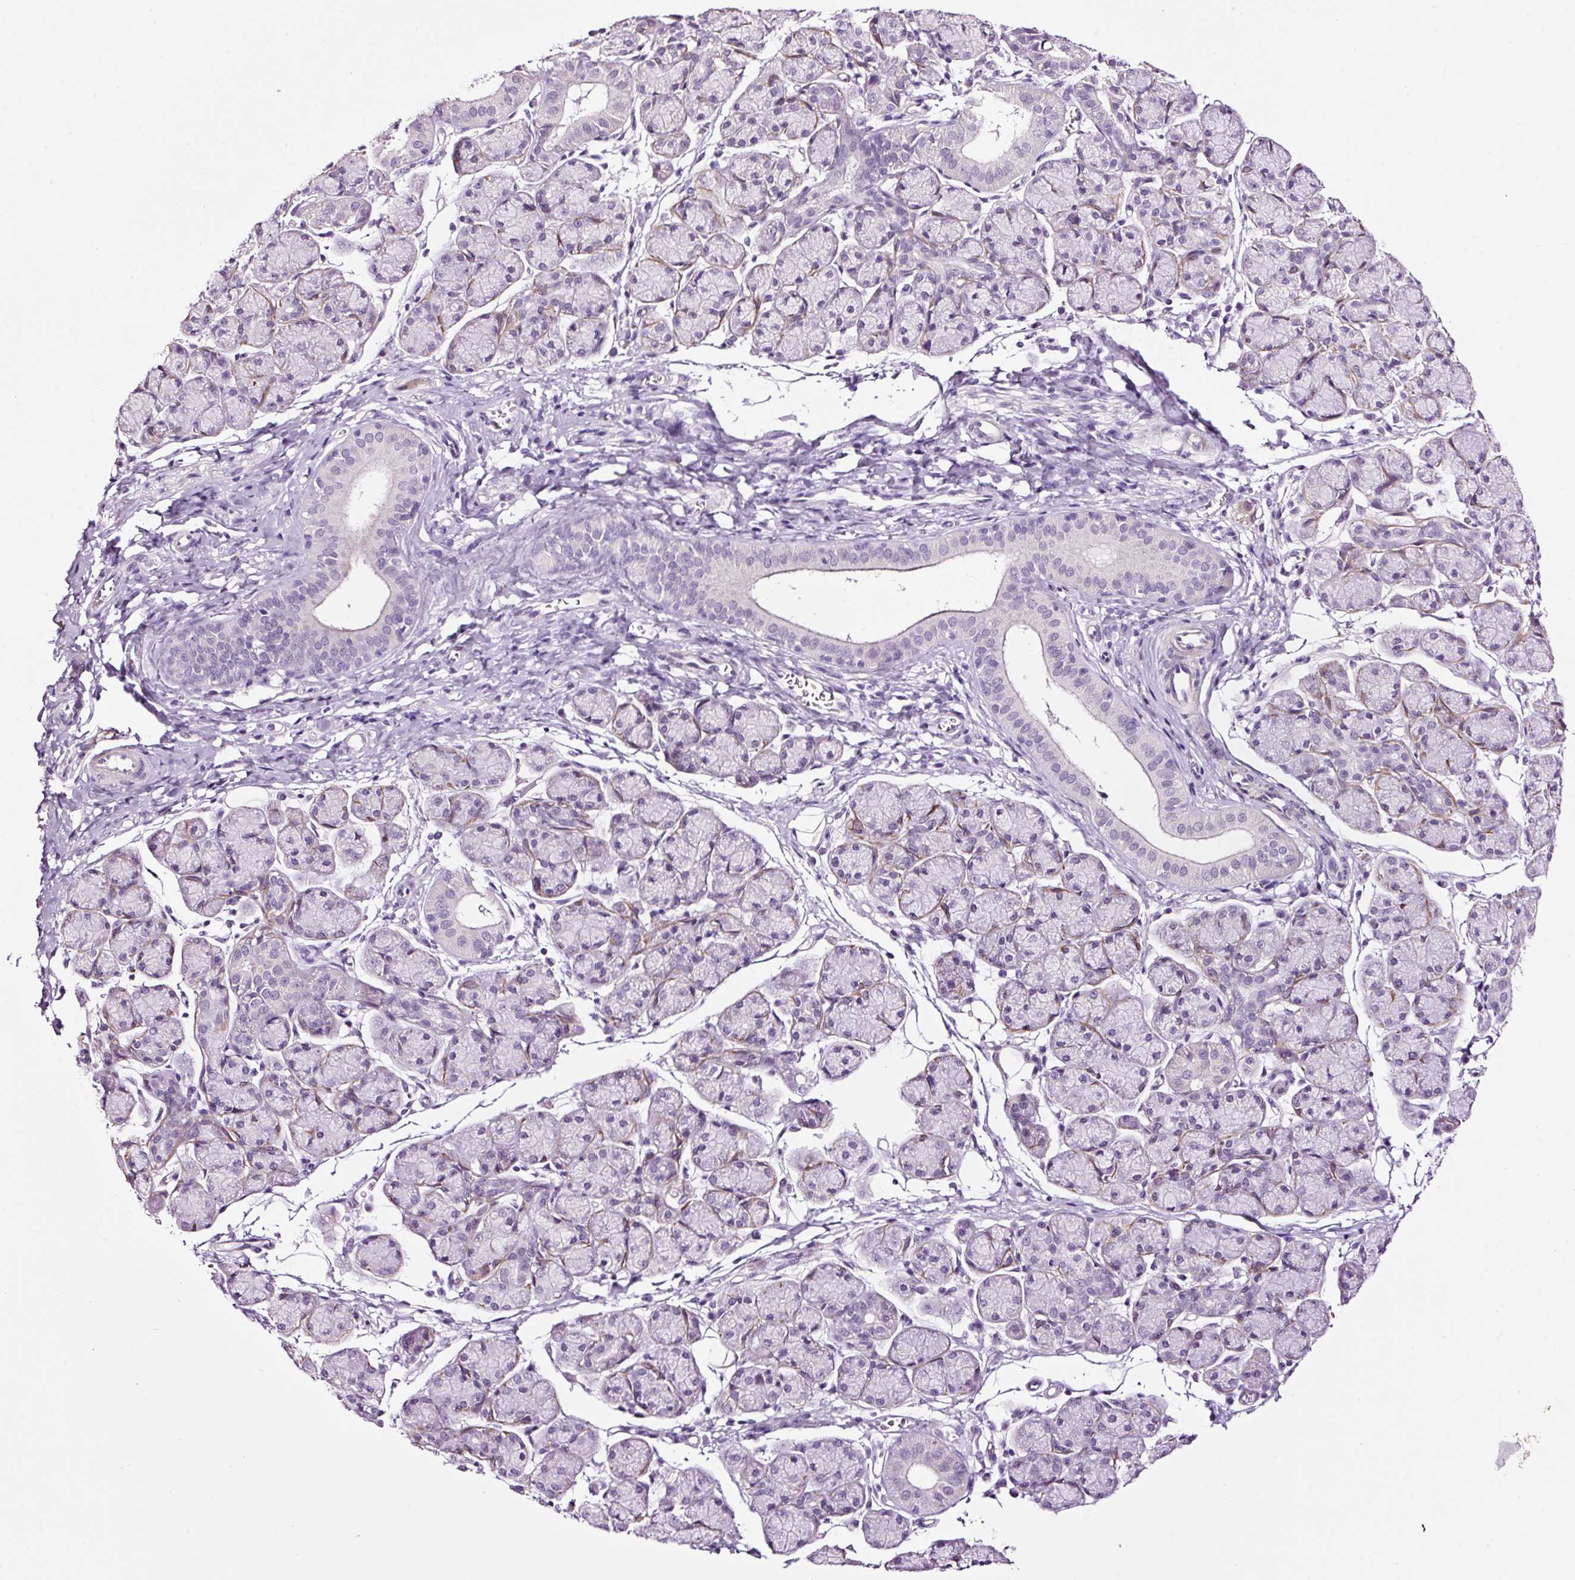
{"staining": {"intensity": "negative", "quantity": "none", "location": "none"}, "tissue": "salivary gland", "cell_type": "Glandular cells", "image_type": "normal", "snomed": [{"axis": "morphology", "description": "Normal tissue, NOS"}, {"axis": "morphology", "description": "Inflammation, NOS"}, {"axis": "topography", "description": "Lymph node"}, {"axis": "topography", "description": "Salivary gland"}], "caption": "Immunohistochemical staining of normal human salivary gland shows no significant positivity in glandular cells.", "gene": "RTF2", "patient": {"sex": "male", "age": 3}}